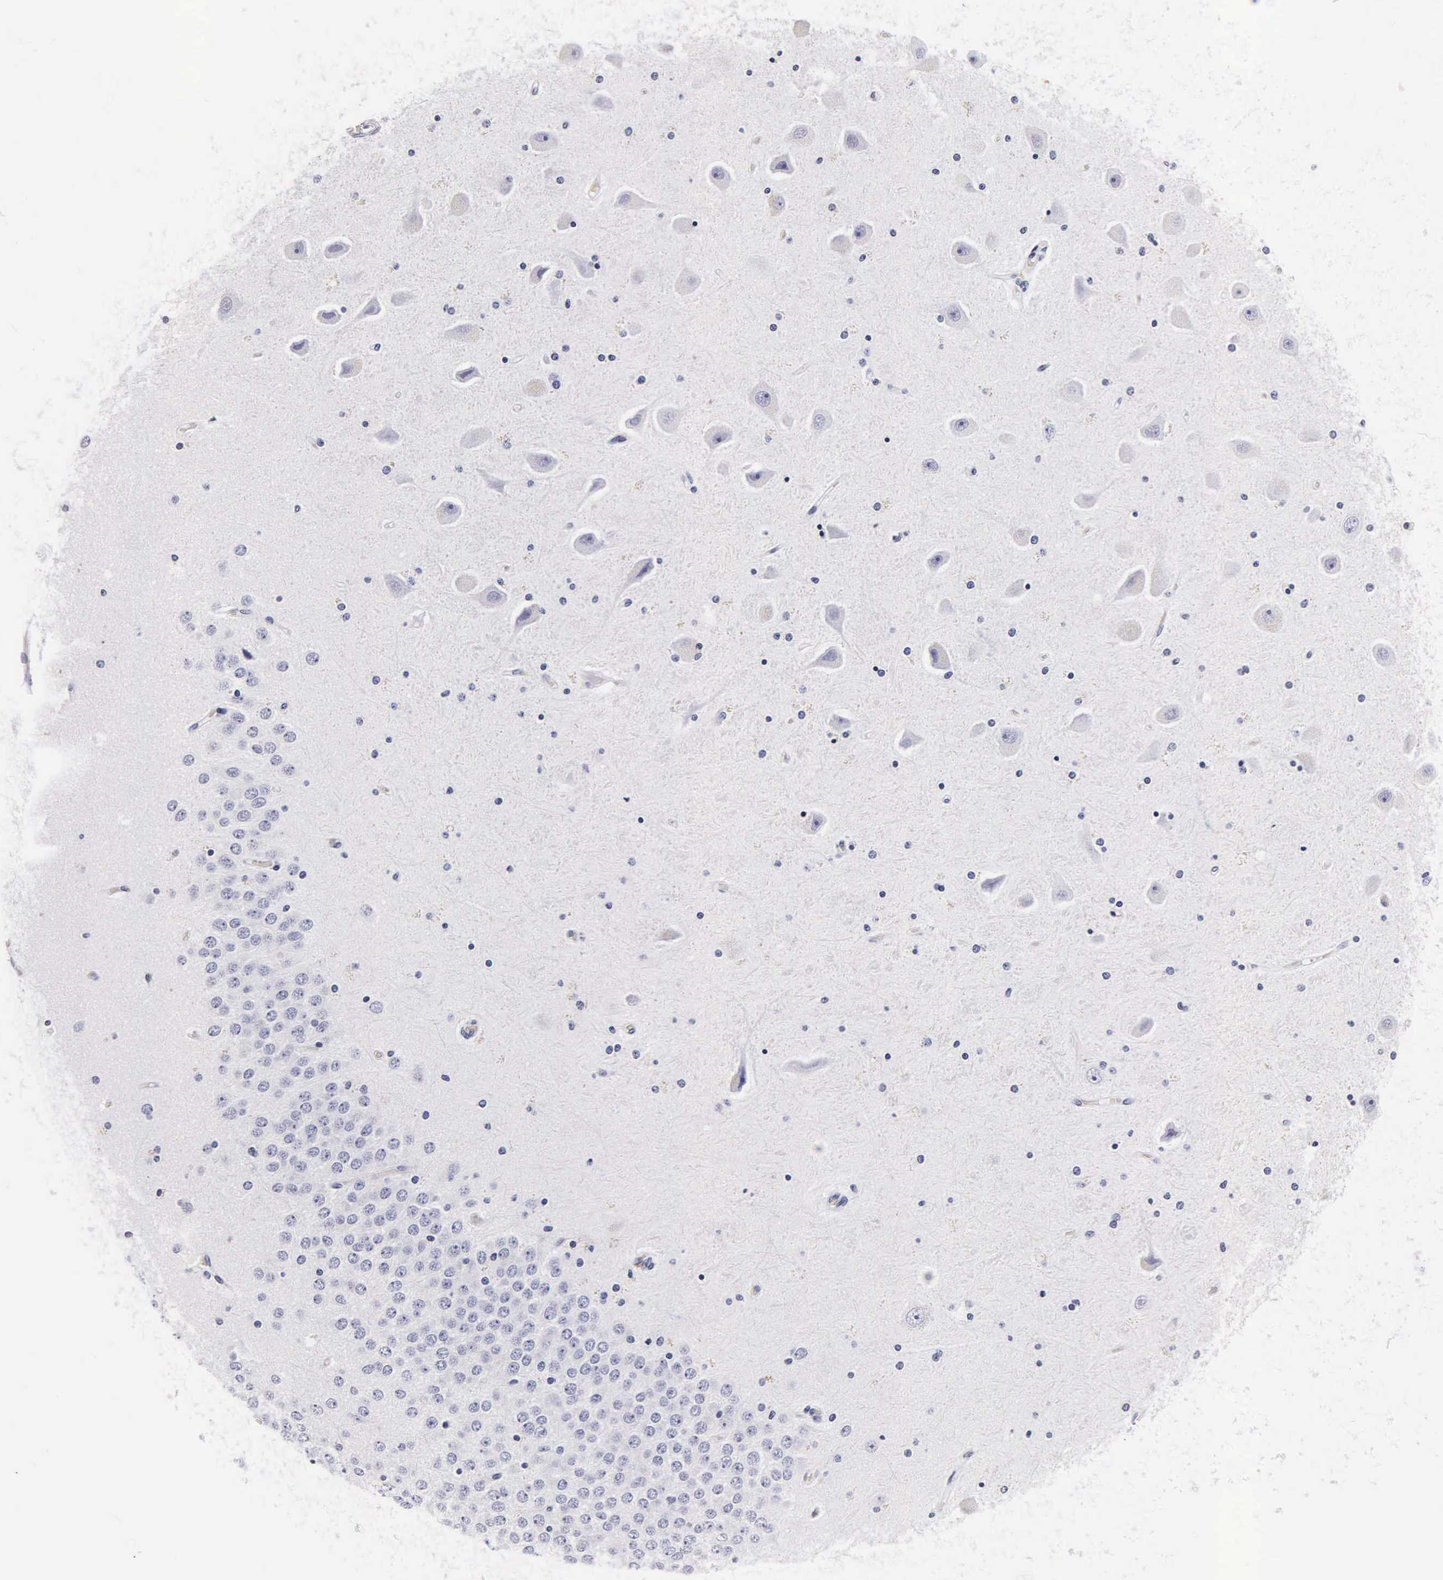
{"staining": {"intensity": "negative", "quantity": "none", "location": "none"}, "tissue": "hippocampus", "cell_type": "Glial cells", "image_type": "normal", "snomed": [{"axis": "morphology", "description": "Normal tissue, NOS"}, {"axis": "topography", "description": "Hippocampus"}], "caption": "Hippocampus stained for a protein using immunohistochemistry shows no expression glial cells.", "gene": "CGB3", "patient": {"sex": "female", "age": 54}}